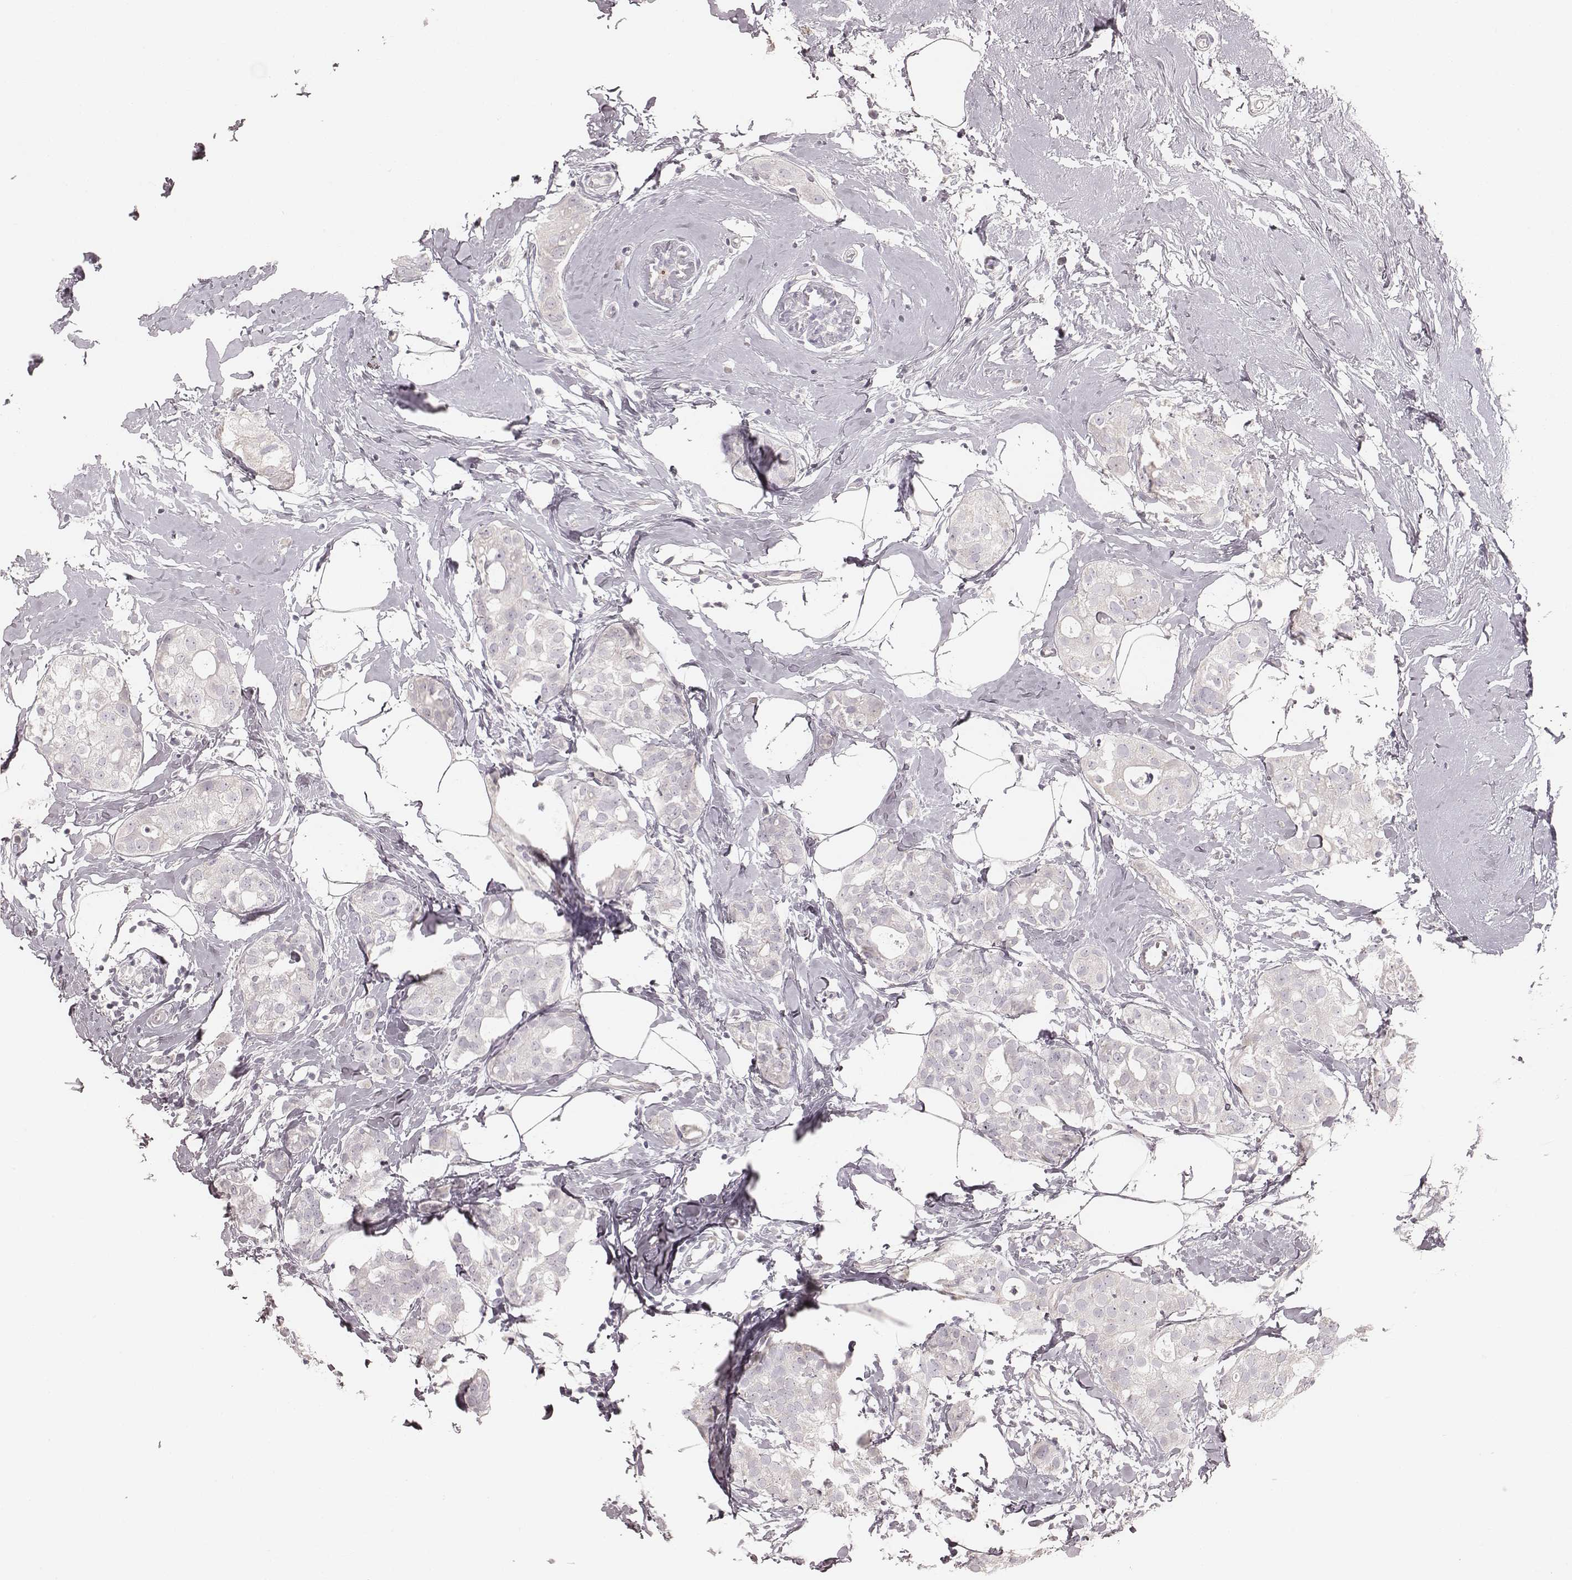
{"staining": {"intensity": "negative", "quantity": "none", "location": "none"}, "tissue": "breast cancer", "cell_type": "Tumor cells", "image_type": "cancer", "snomed": [{"axis": "morphology", "description": "Duct carcinoma"}, {"axis": "topography", "description": "Breast"}], "caption": "High power microscopy image of an immunohistochemistry (IHC) micrograph of breast cancer, revealing no significant expression in tumor cells. Brightfield microscopy of immunohistochemistry stained with DAB (brown) and hematoxylin (blue), captured at high magnification.", "gene": "ZP4", "patient": {"sex": "female", "age": 40}}